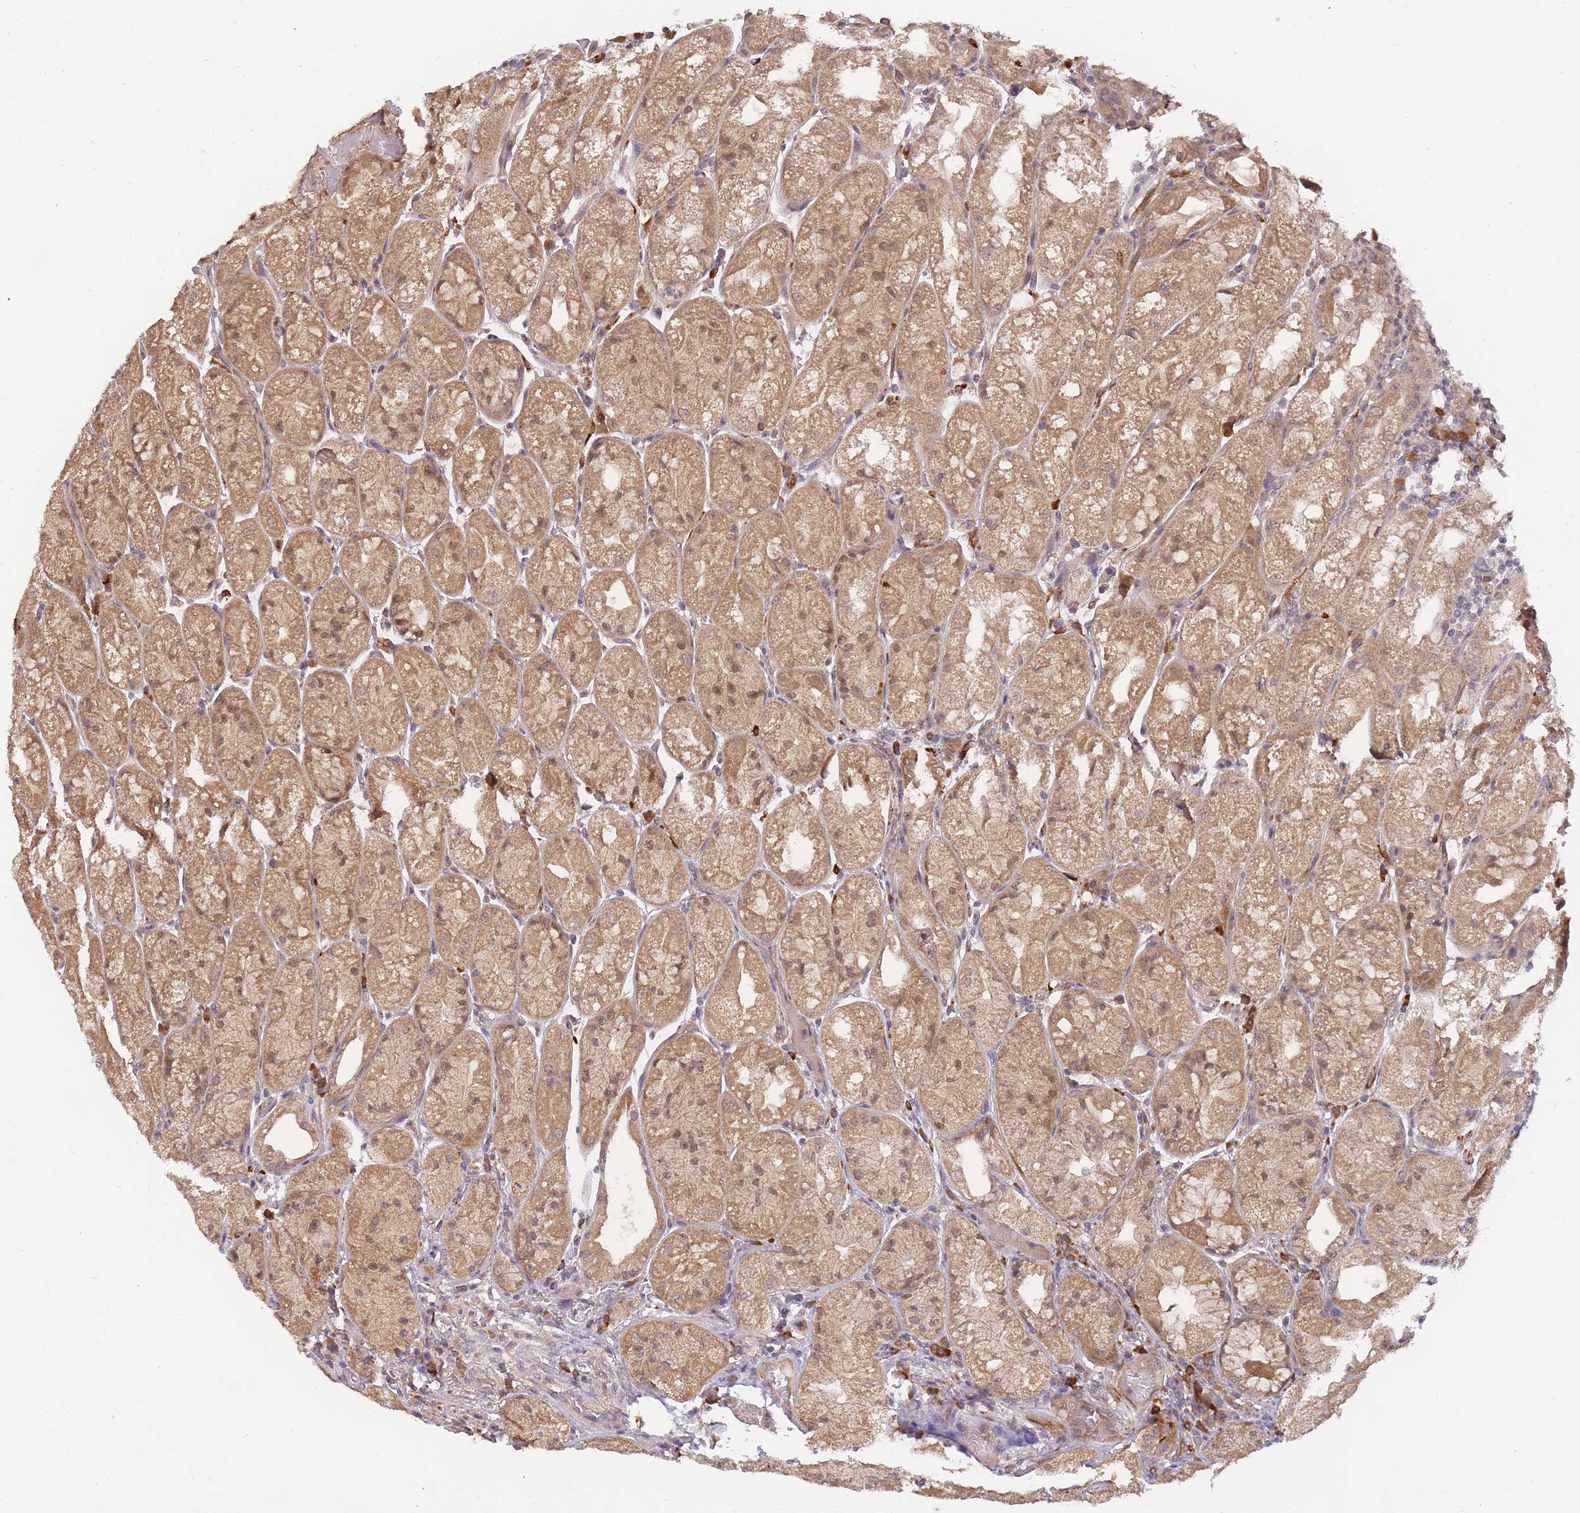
{"staining": {"intensity": "moderate", "quantity": ">75%", "location": "cytoplasmic/membranous,nuclear"}, "tissue": "stomach", "cell_type": "Glandular cells", "image_type": "normal", "snomed": [{"axis": "morphology", "description": "Normal tissue, NOS"}, {"axis": "topography", "description": "Stomach, upper"}], "caption": "An image of human stomach stained for a protein shows moderate cytoplasmic/membranous,nuclear brown staining in glandular cells. The staining was performed using DAB to visualize the protein expression in brown, while the nuclei were stained in blue with hematoxylin (Magnification: 20x).", "gene": "SMC6", "patient": {"sex": "male", "age": 52}}